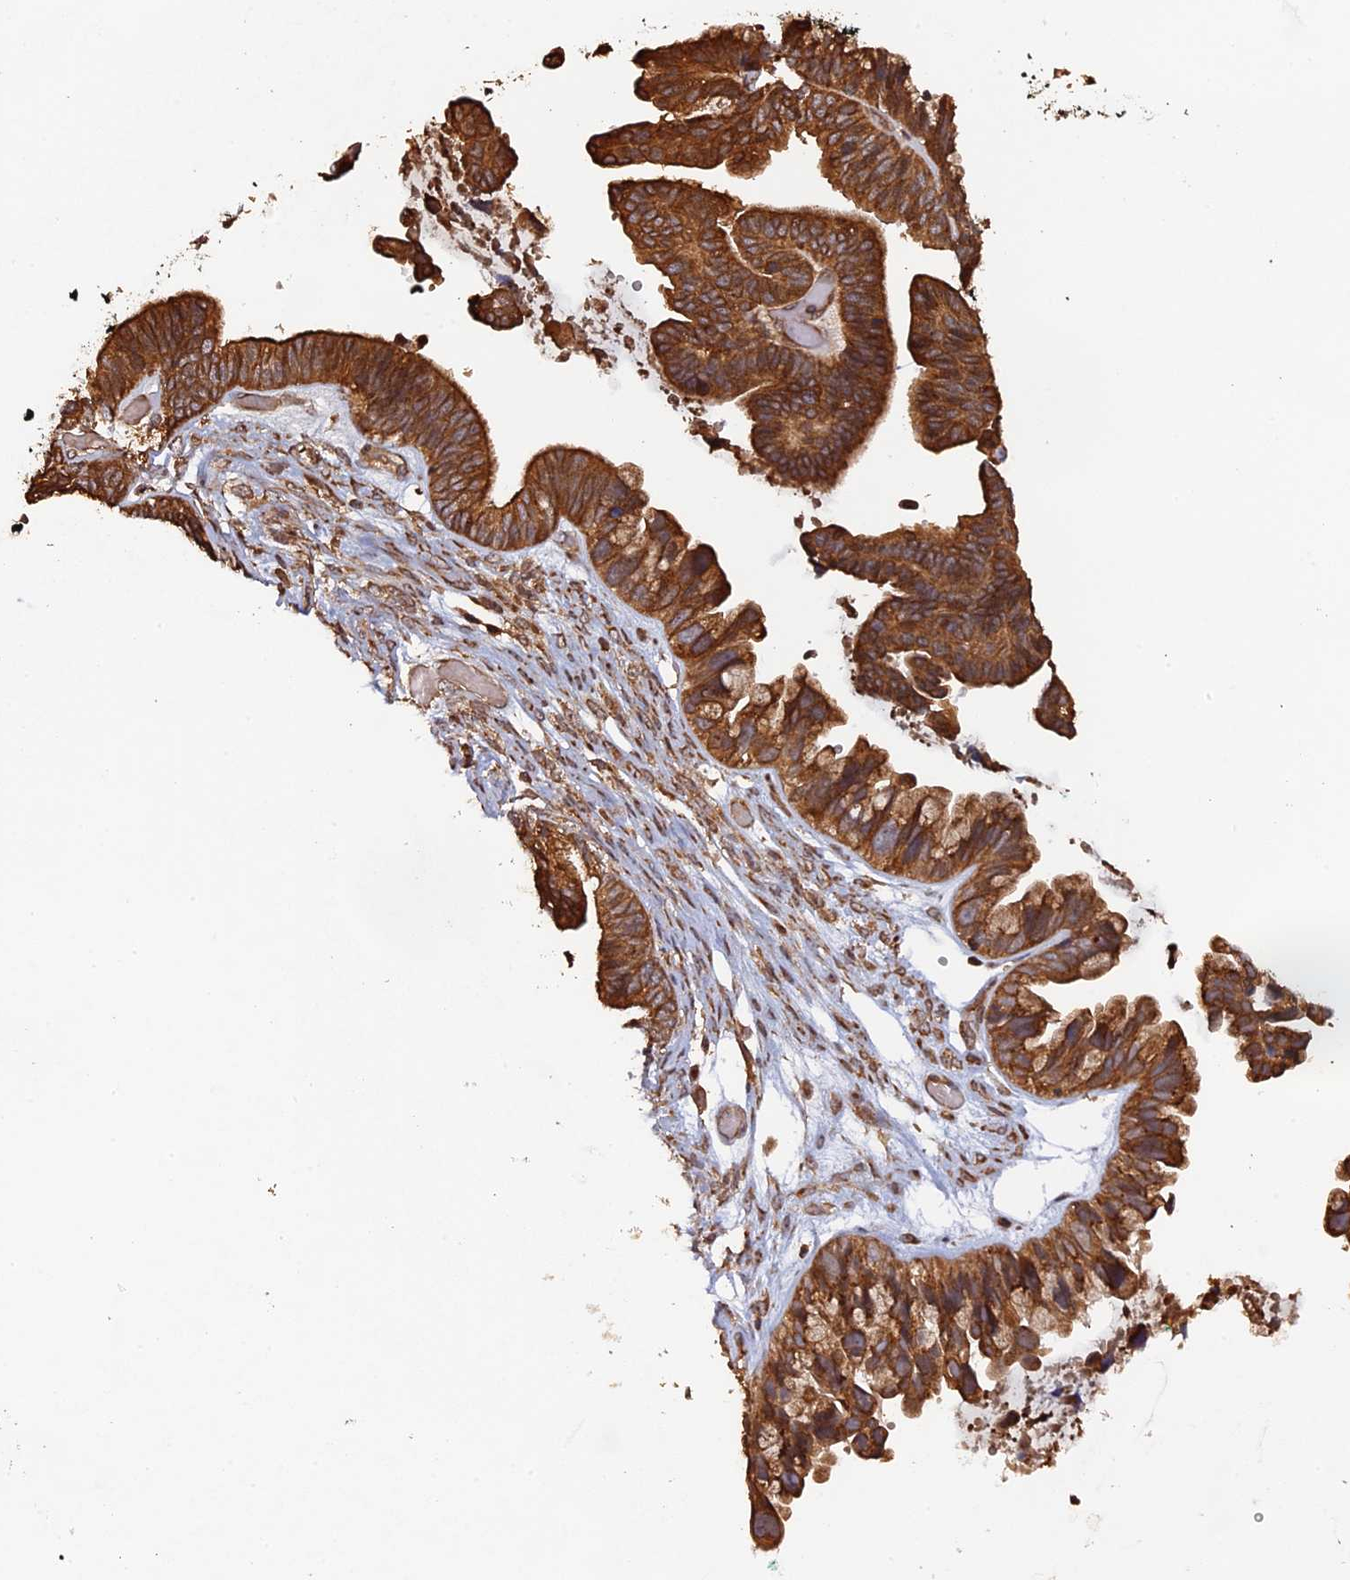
{"staining": {"intensity": "strong", "quantity": ">75%", "location": "cytoplasmic/membranous"}, "tissue": "ovarian cancer", "cell_type": "Tumor cells", "image_type": "cancer", "snomed": [{"axis": "morphology", "description": "Cystadenocarcinoma, serous, NOS"}, {"axis": "topography", "description": "Ovary"}], "caption": "Immunohistochemical staining of serous cystadenocarcinoma (ovarian) shows high levels of strong cytoplasmic/membranous protein positivity in approximately >75% of tumor cells.", "gene": "VPS37C", "patient": {"sex": "female", "age": 56}}